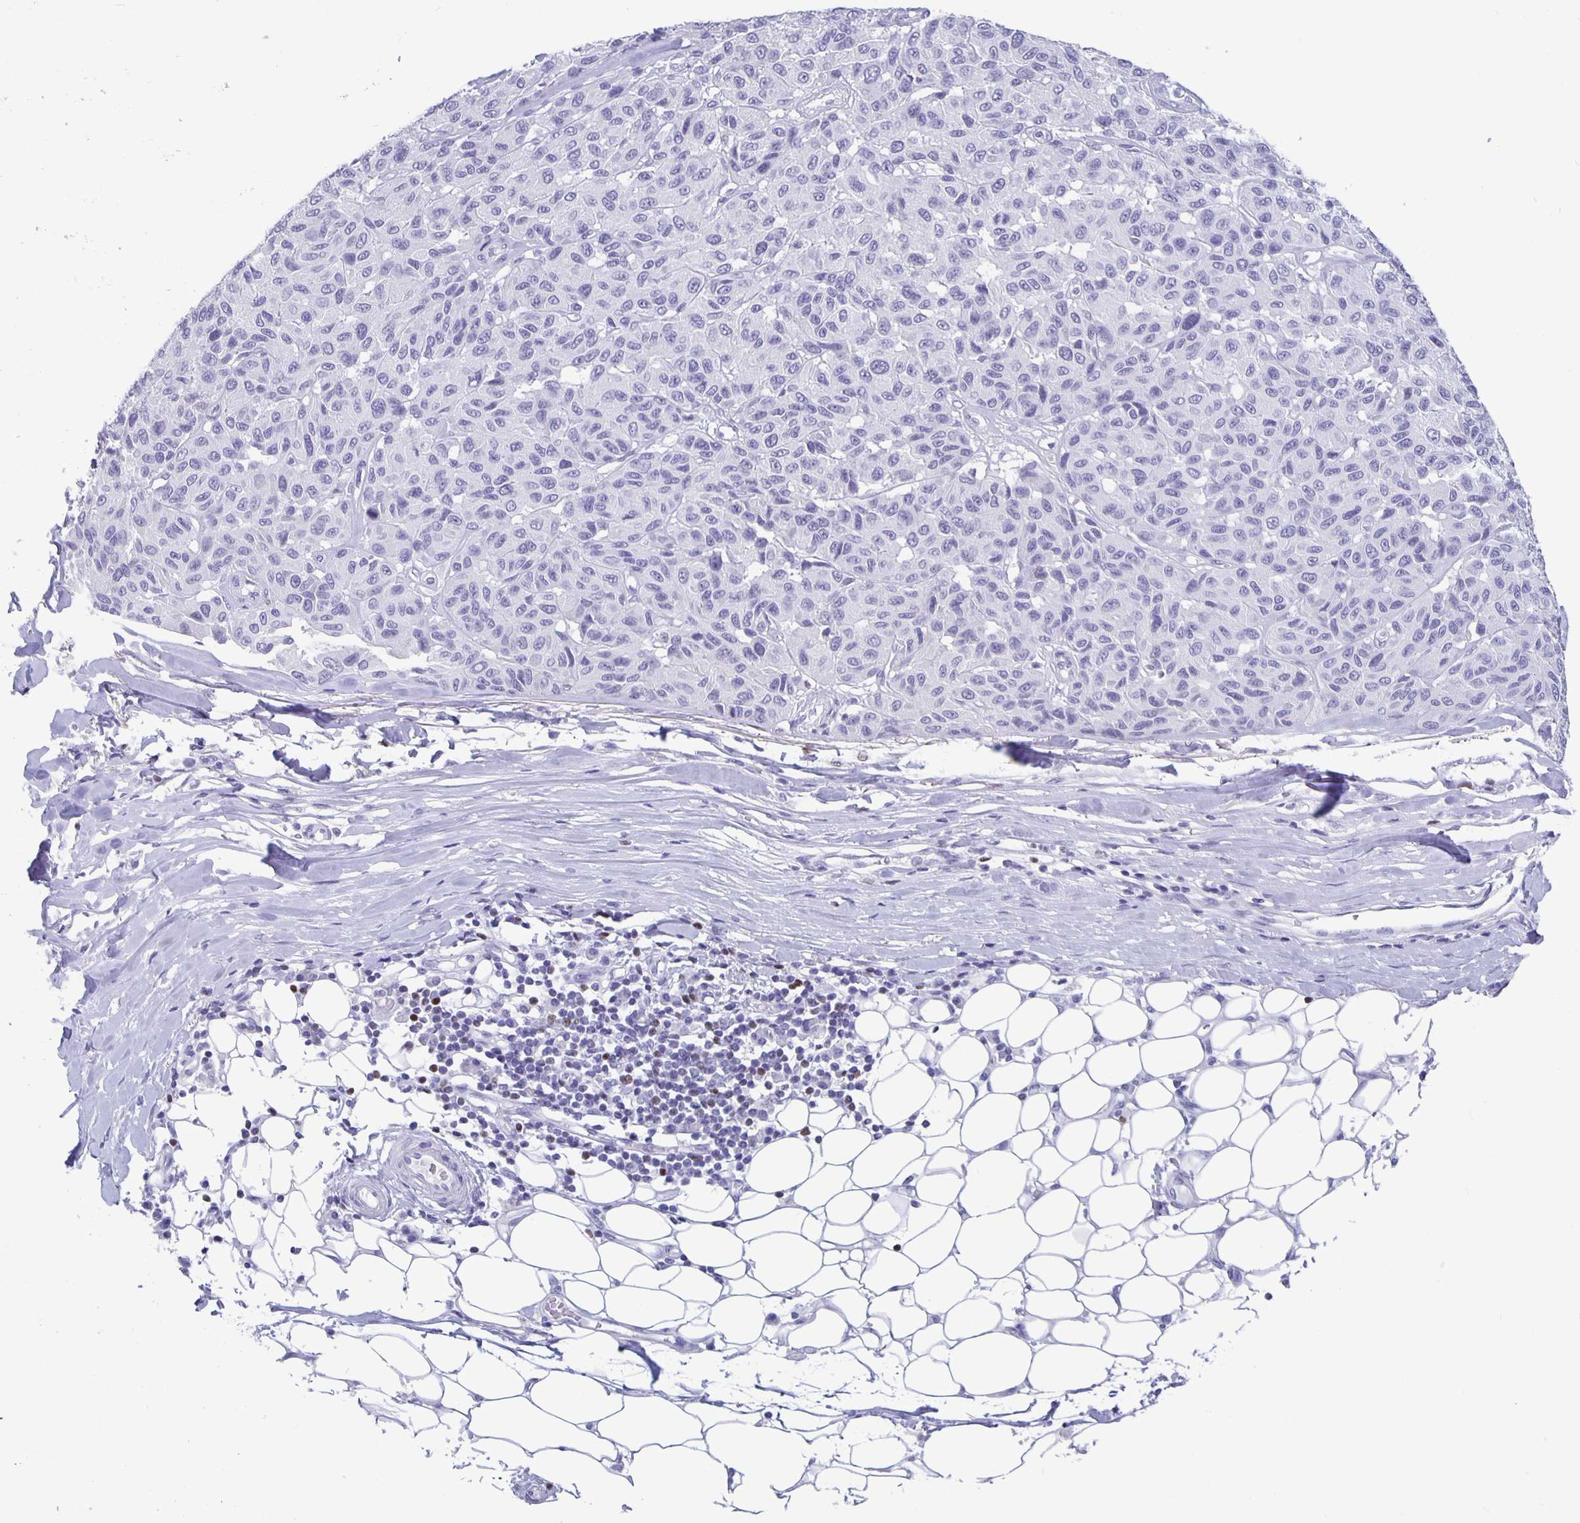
{"staining": {"intensity": "negative", "quantity": "none", "location": "none"}, "tissue": "melanoma", "cell_type": "Tumor cells", "image_type": "cancer", "snomed": [{"axis": "morphology", "description": "Malignant melanoma, NOS"}, {"axis": "topography", "description": "Skin"}], "caption": "Immunohistochemistry (IHC) of malignant melanoma demonstrates no staining in tumor cells.", "gene": "SATB2", "patient": {"sex": "female", "age": 66}}